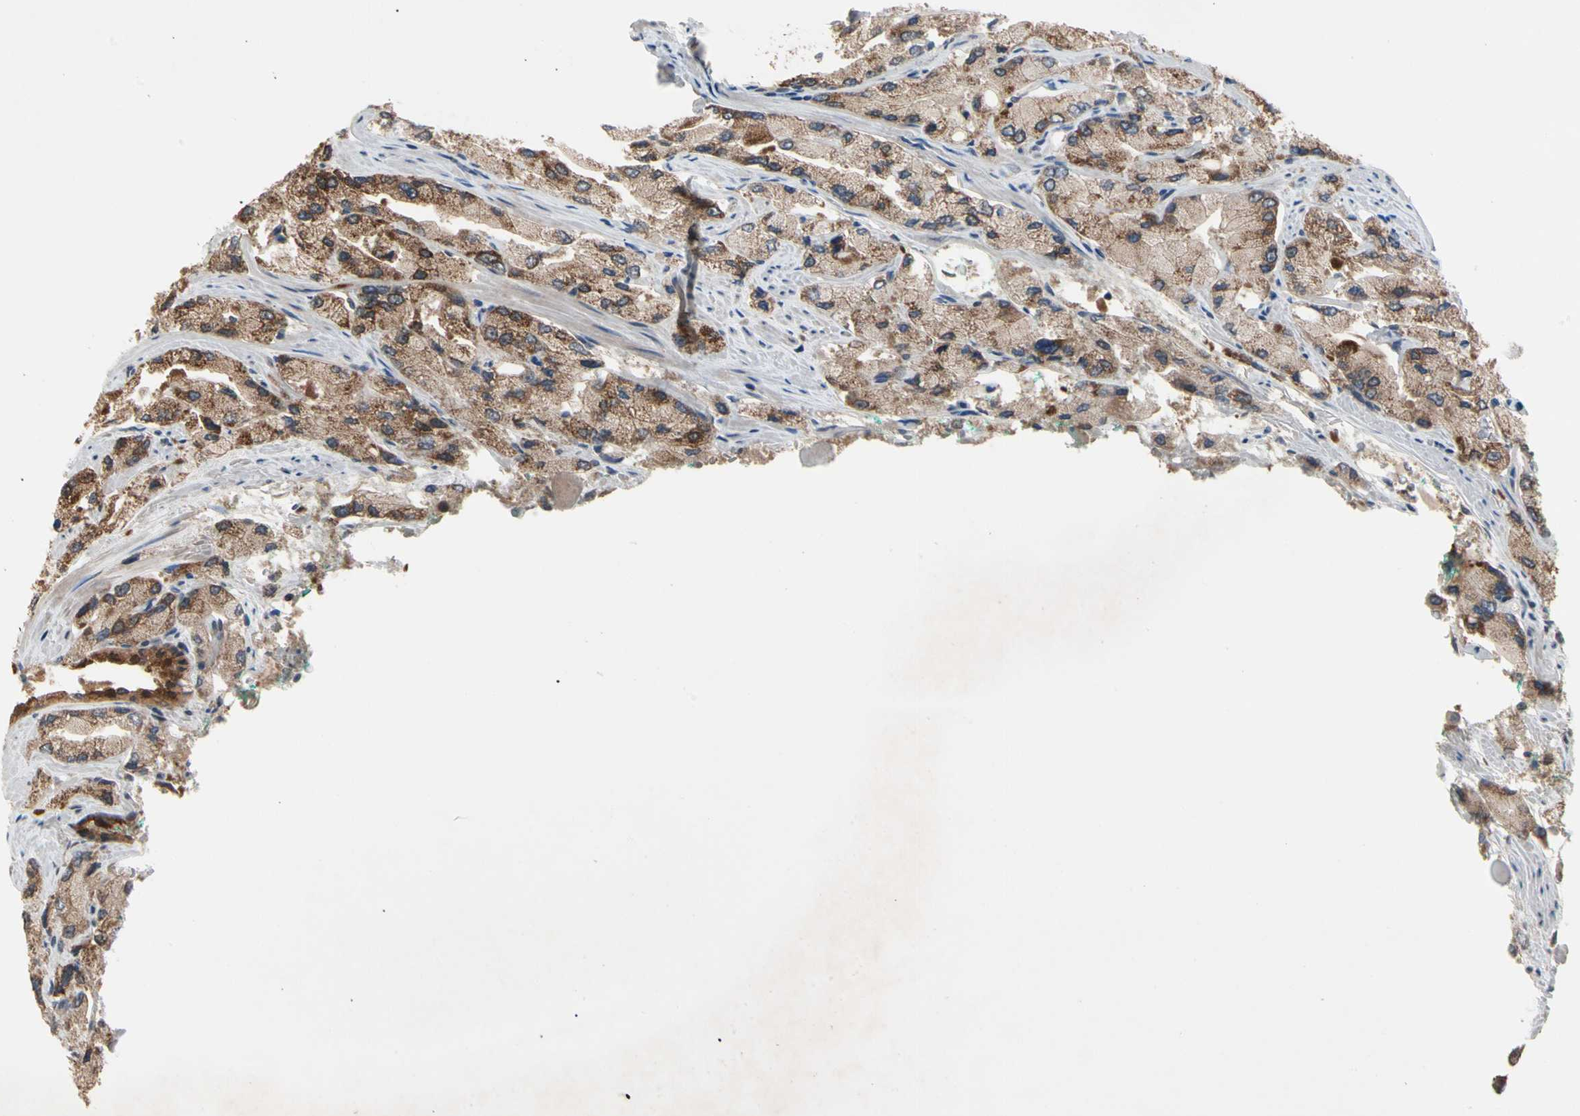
{"staining": {"intensity": "moderate", "quantity": ">75%", "location": "cytoplasmic/membranous"}, "tissue": "prostate cancer", "cell_type": "Tumor cells", "image_type": "cancer", "snomed": [{"axis": "morphology", "description": "Adenocarcinoma, High grade"}, {"axis": "topography", "description": "Prostate"}], "caption": "A histopathology image of prostate cancer (high-grade adenocarcinoma) stained for a protein shows moderate cytoplasmic/membranous brown staining in tumor cells. (DAB = brown stain, brightfield microscopy at high magnification).", "gene": "MTHFS", "patient": {"sex": "male", "age": 58}}